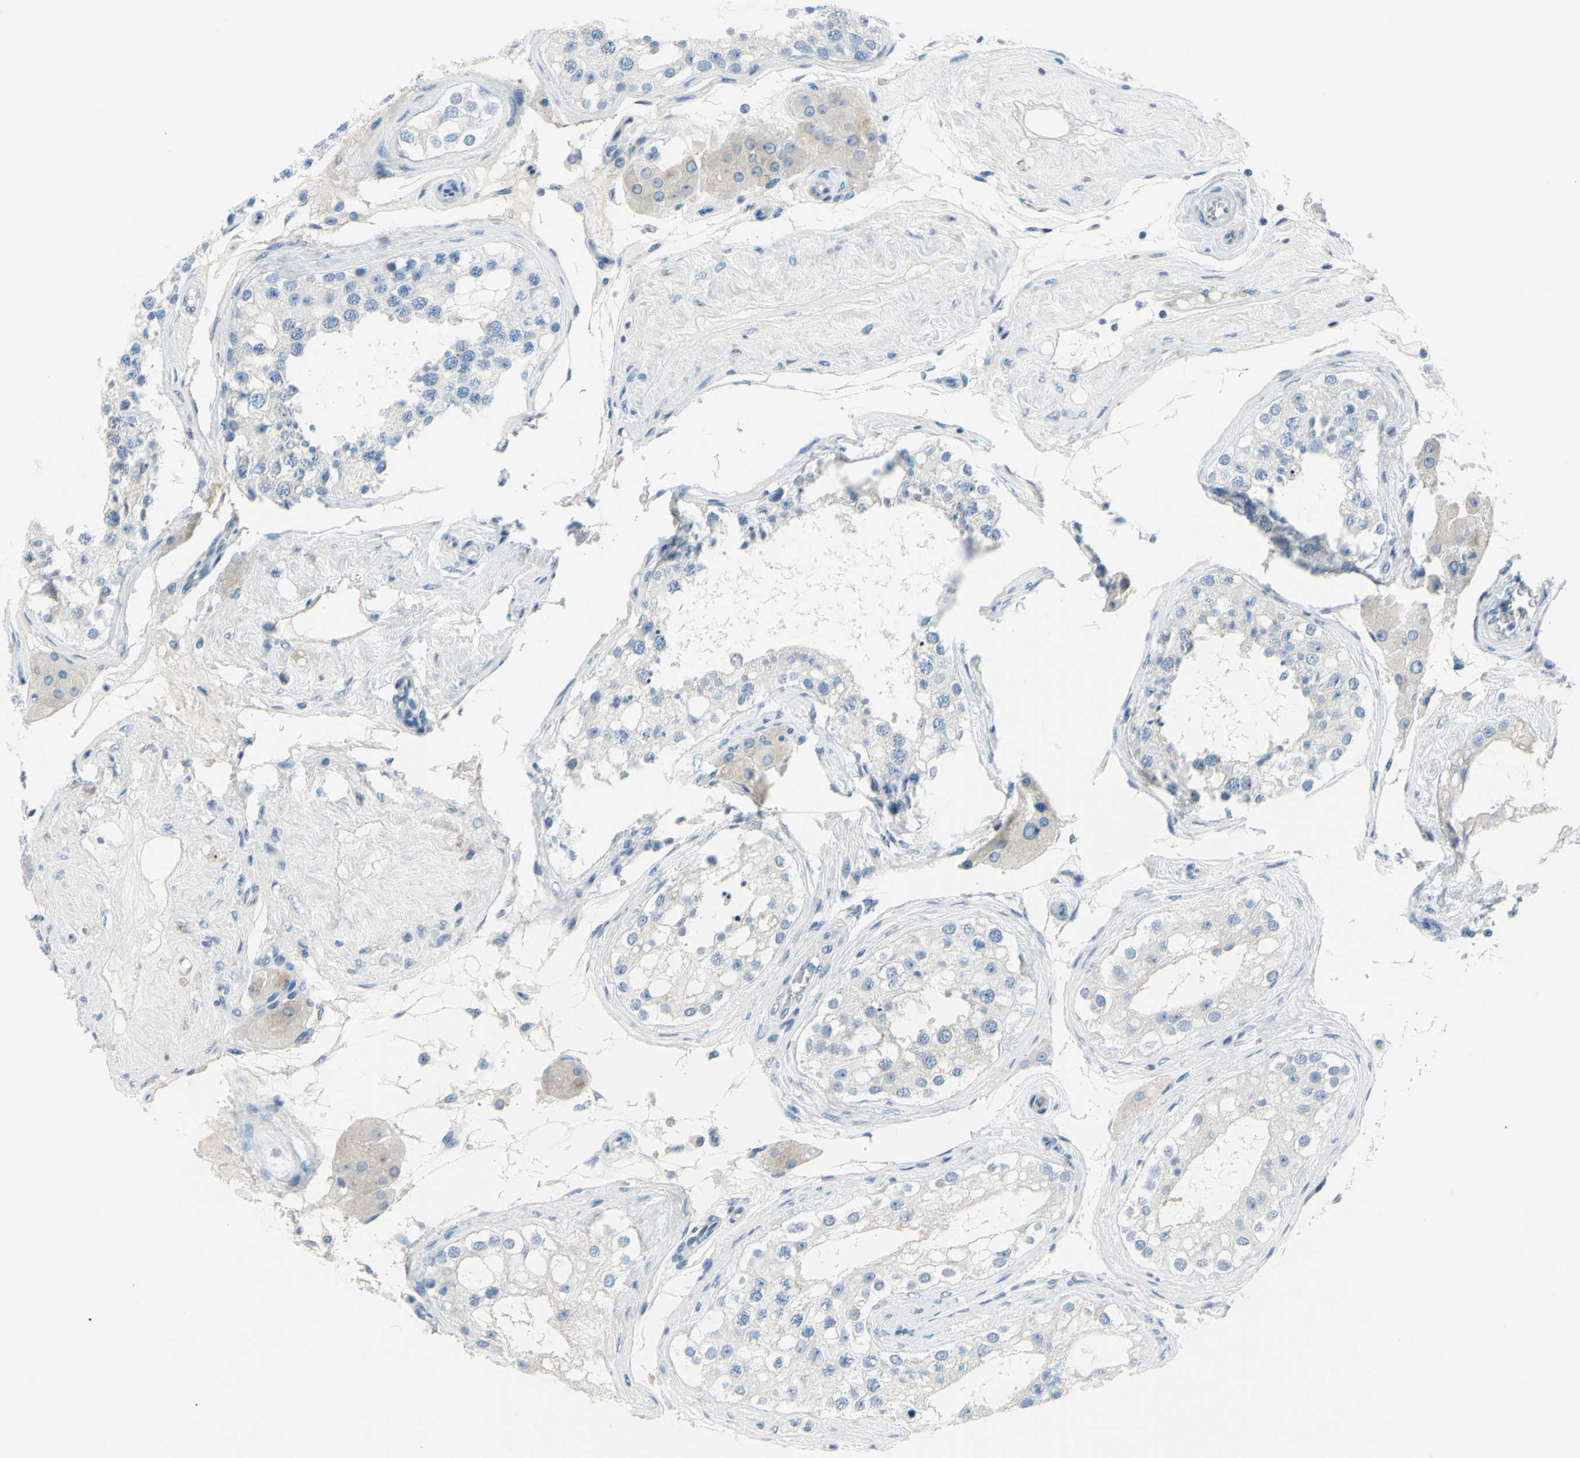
{"staining": {"intensity": "negative", "quantity": "none", "location": "none"}, "tissue": "testis", "cell_type": "Cells in seminiferous ducts", "image_type": "normal", "snomed": [{"axis": "morphology", "description": "Normal tissue, NOS"}, {"axis": "topography", "description": "Testis"}], "caption": "High magnification brightfield microscopy of normal testis stained with DAB (brown) and counterstained with hematoxylin (blue): cells in seminiferous ducts show no significant expression. The staining was performed using DAB to visualize the protein expression in brown, while the nuclei were stained in blue with hematoxylin (Magnification: 20x).", "gene": "FRMD4B", "patient": {"sex": "male", "age": 68}}